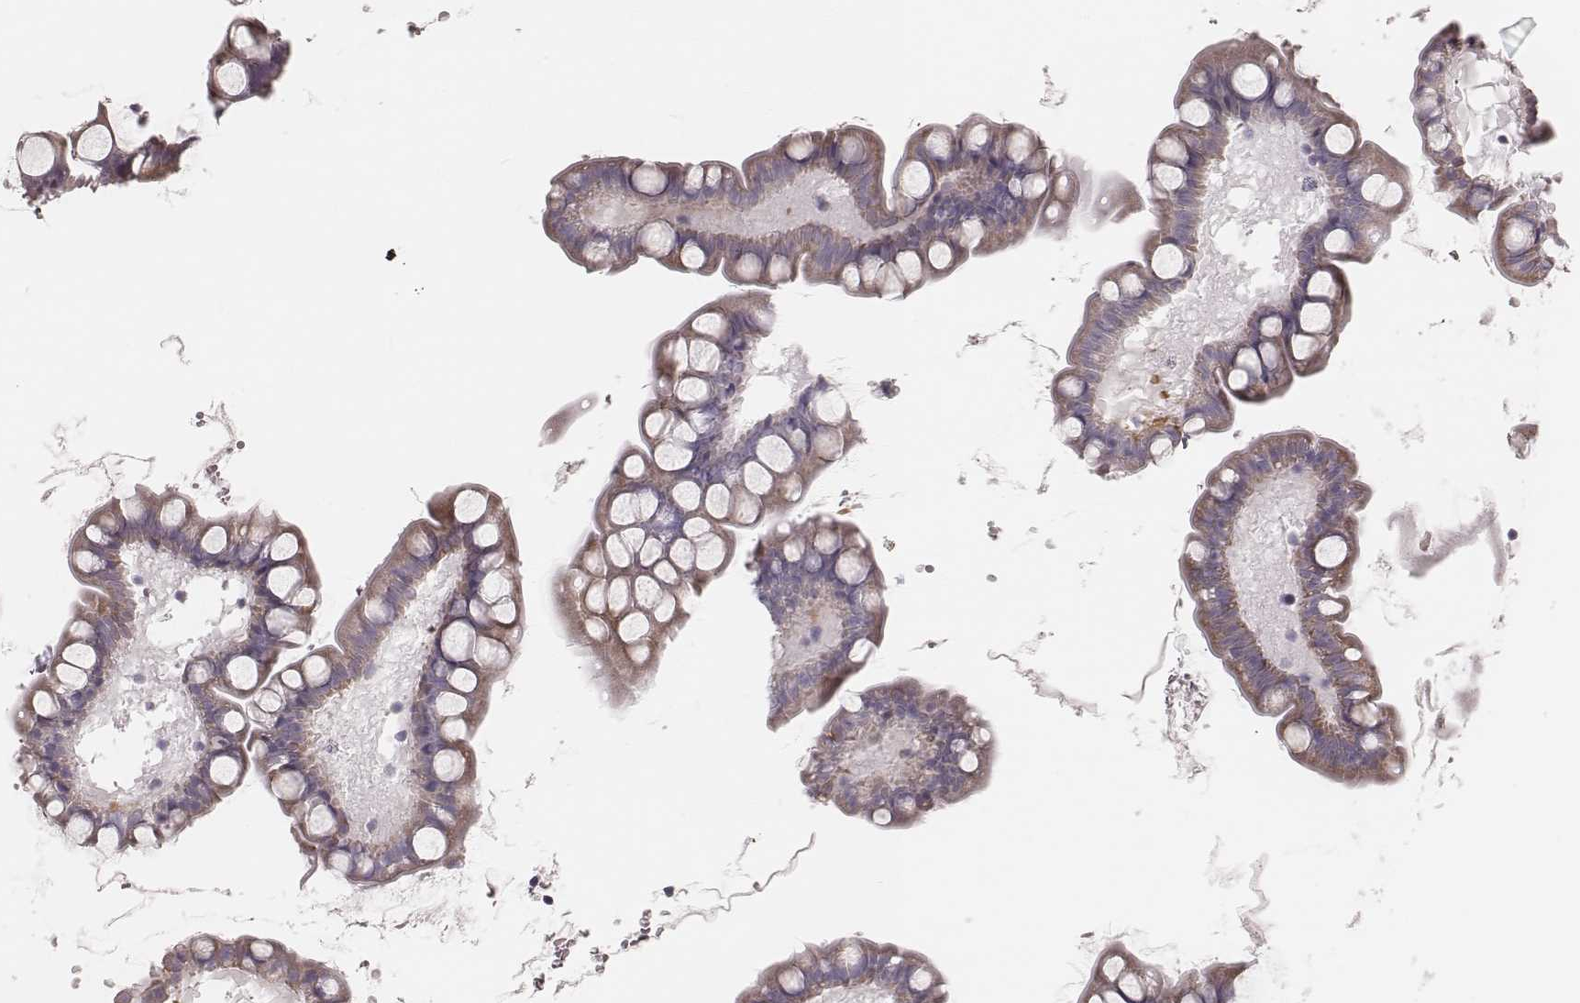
{"staining": {"intensity": "negative", "quantity": "none", "location": "none"}, "tissue": "small intestine", "cell_type": "Glandular cells", "image_type": "normal", "snomed": [{"axis": "morphology", "description": "Normal tissue, NOS"}, {"axis": "topography", "description": "Small intestine"}], "caption": "DAB immunohistochemical staining of unremarkable small intestine demonstrates no significant expression in glandular cells.", "gene": "KIF5C", "patient": {"sex": "male", "age": 70}}